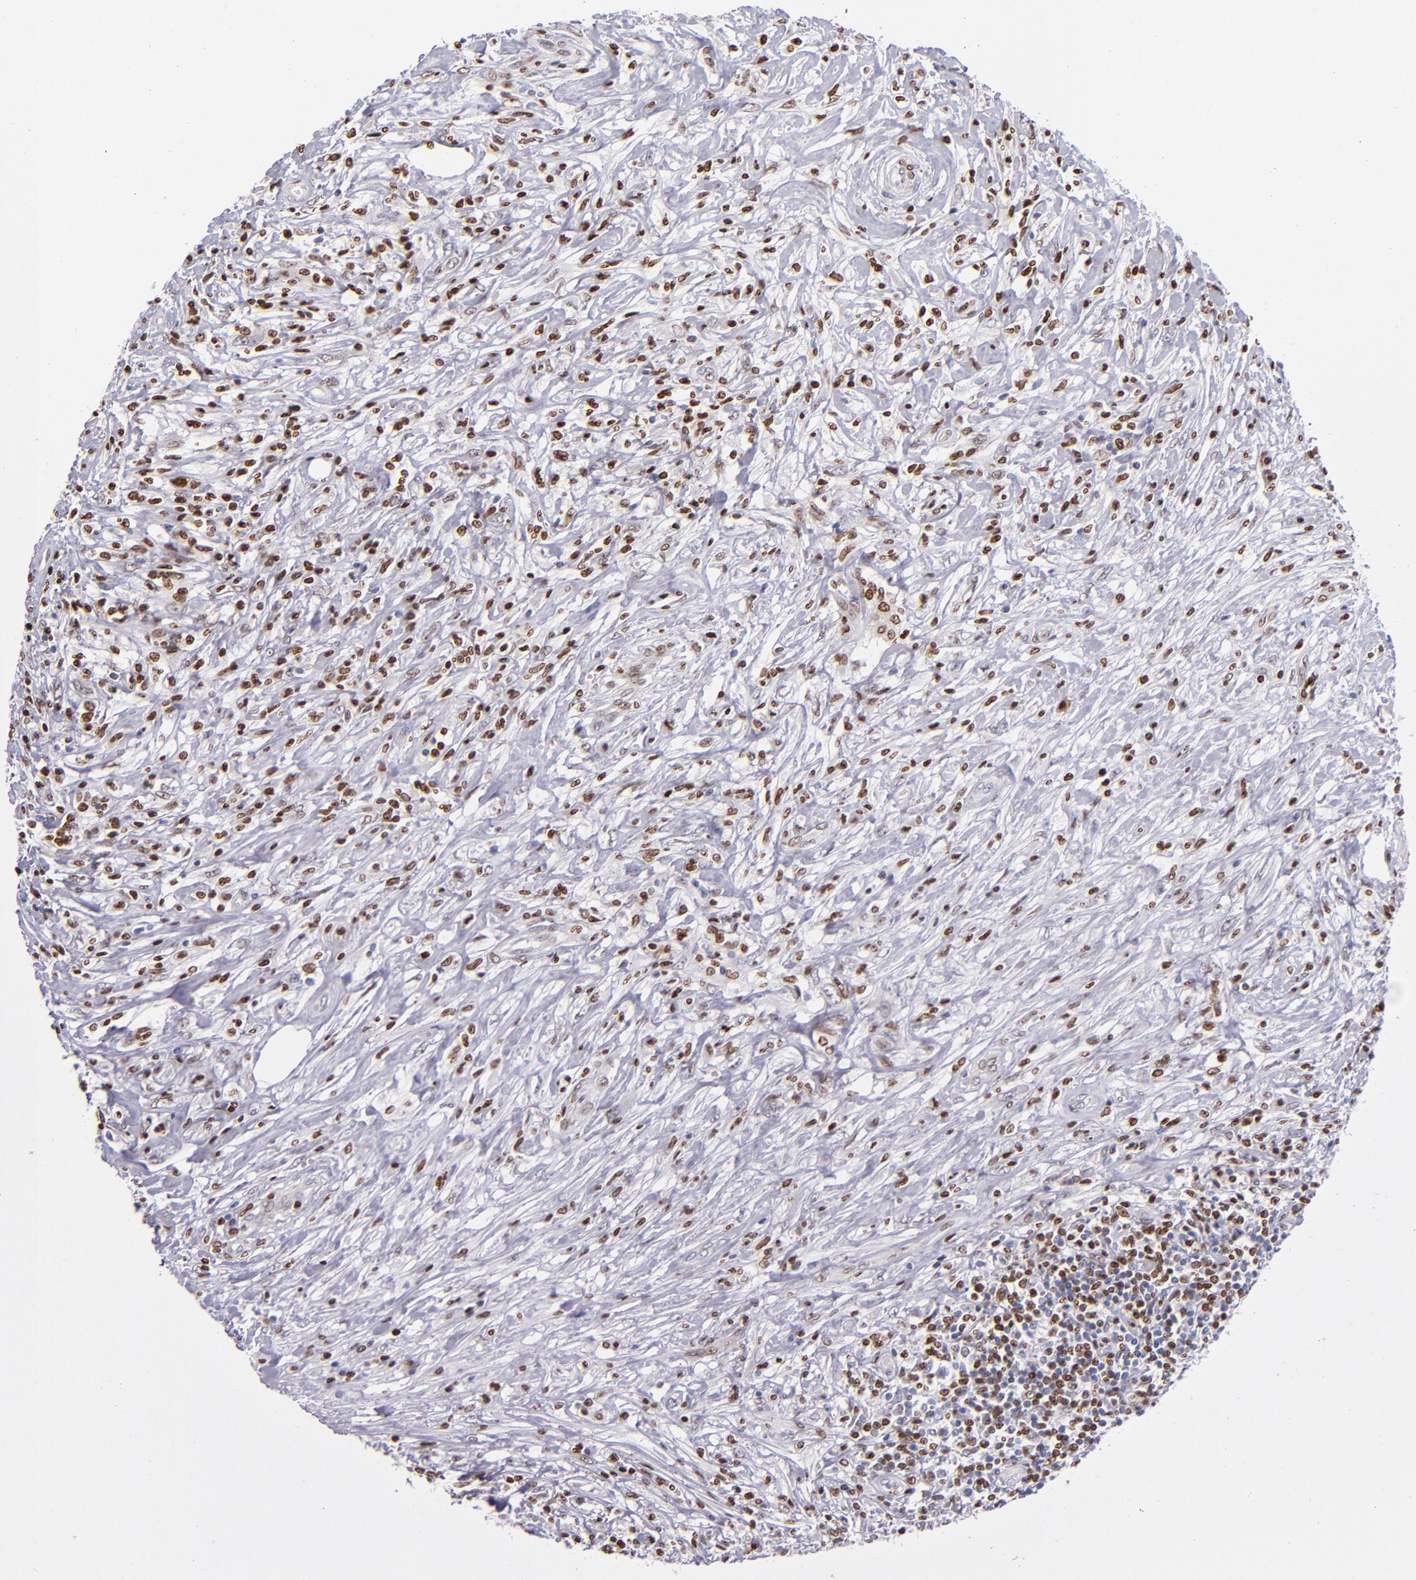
{"staining": {"intensity": "moderate", "quantity": ">75%", "location": "nuclear"}, "tissue": "lymphoma", "cell_type": "Tumor cells", "image_type": "cancer", "snomed": [{"axis": "morphology", "description": "Malignant lymphoma, non-Hodgkin's type, High grade"}, {"axis": "topography", "description": "Lymph node"}], "caption": "Approximately >75% of tumor cells in lymphoma show moderate nuclear protein staining as visualized by brown immunohistochemical staining.", "gene": "CDKL5", "patient": {"sex": "female", "age": 84}}